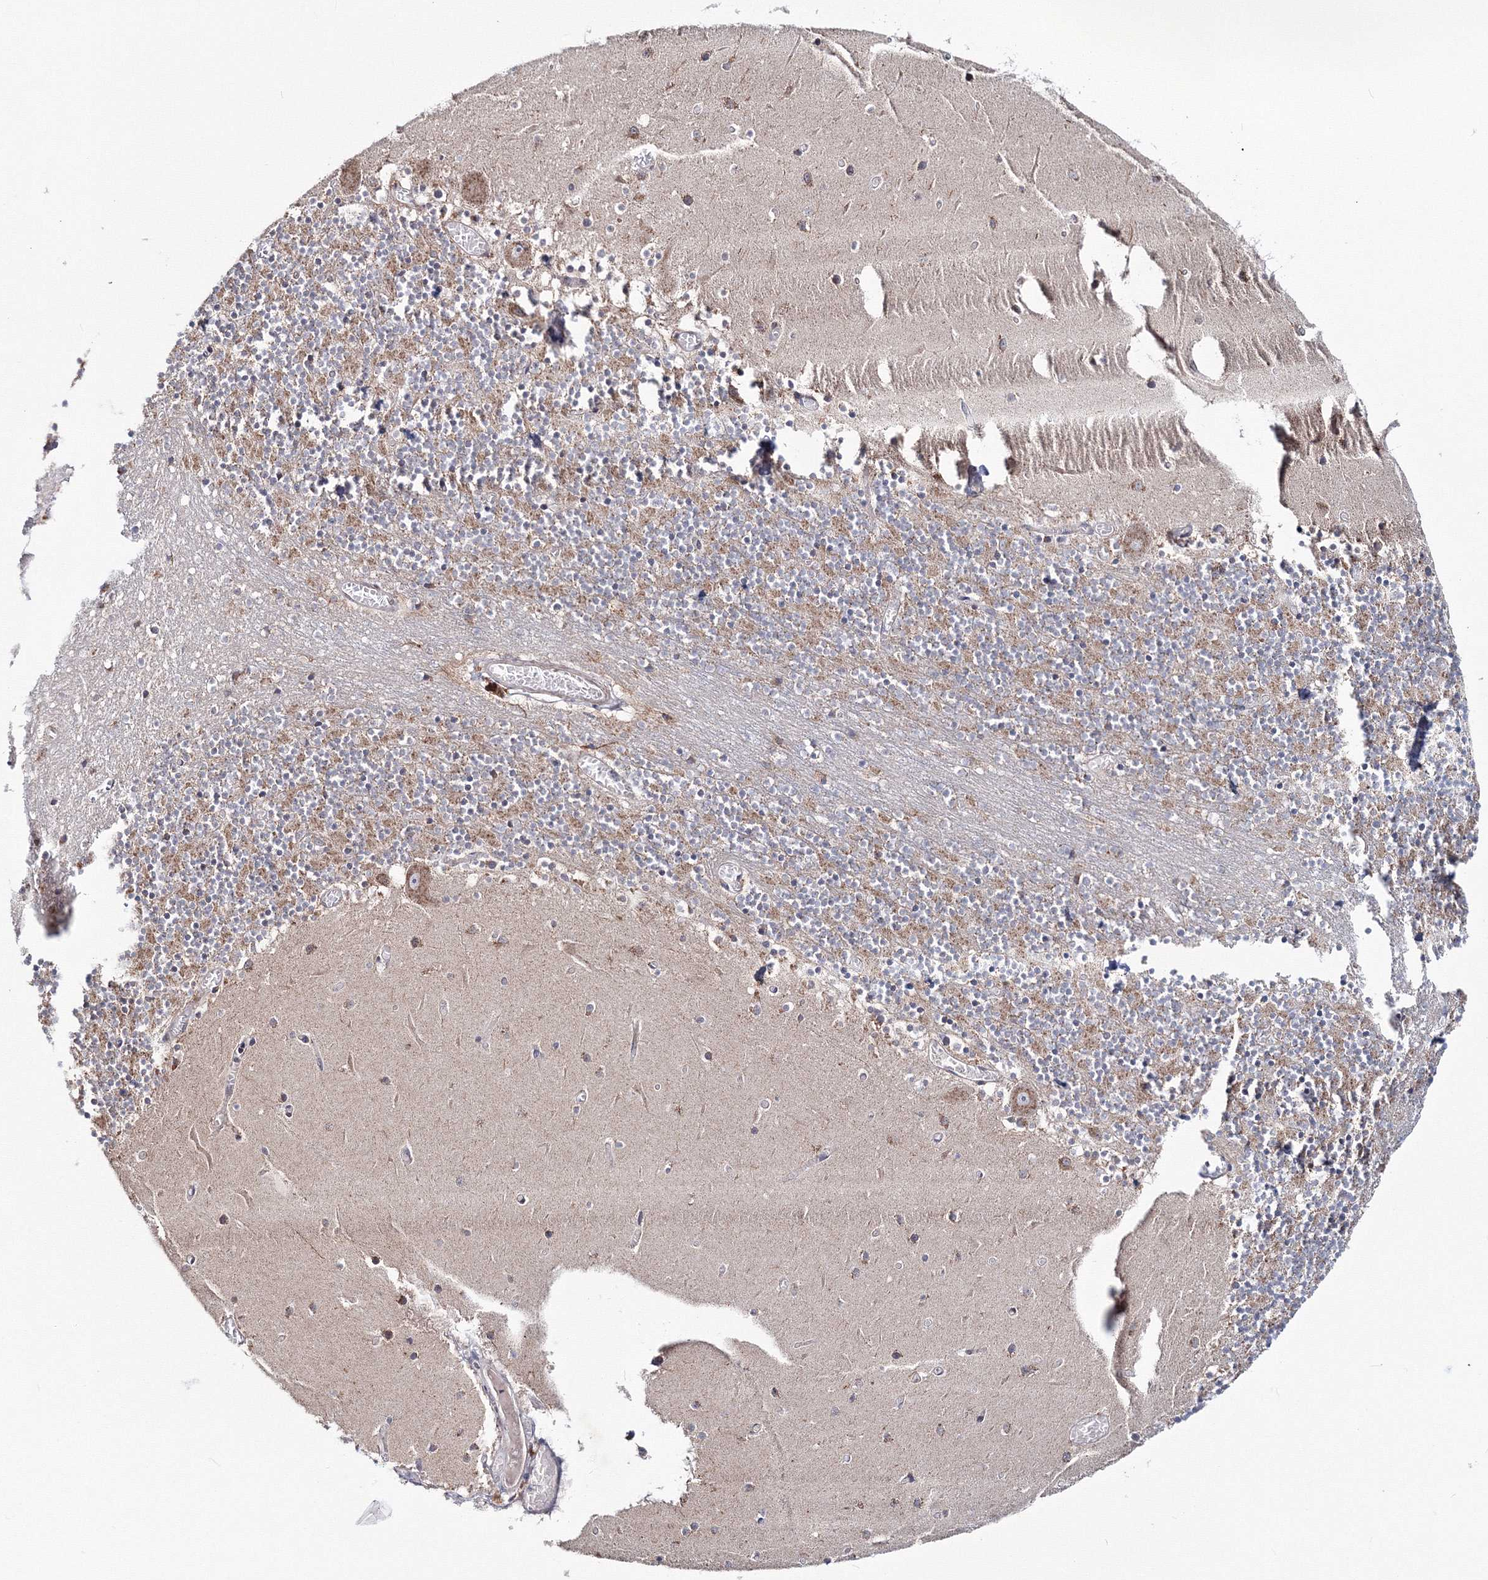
{"staining": {"intensity": "moderate", "quantity": "25%-75%", "location": "cytoplasmic/membranous"}, "tissue": "cerebellum", "cell_type": "Cells in granular layer", "image_type": "normal", "snomed": [{"axis": "morphology", "description": "Normal tissue, NOS"}, {"axis": "topography", "description": "Cerebellum"}], "caption": "Cerebellum stained with immunohistochemistry (IHC) demonstrates moderate cytoplasmic/membranous staining in approximately 25%-75% of cells in granular layer.", "gene": "PEX13", "patient": {"sex": "female", "age": 28}}